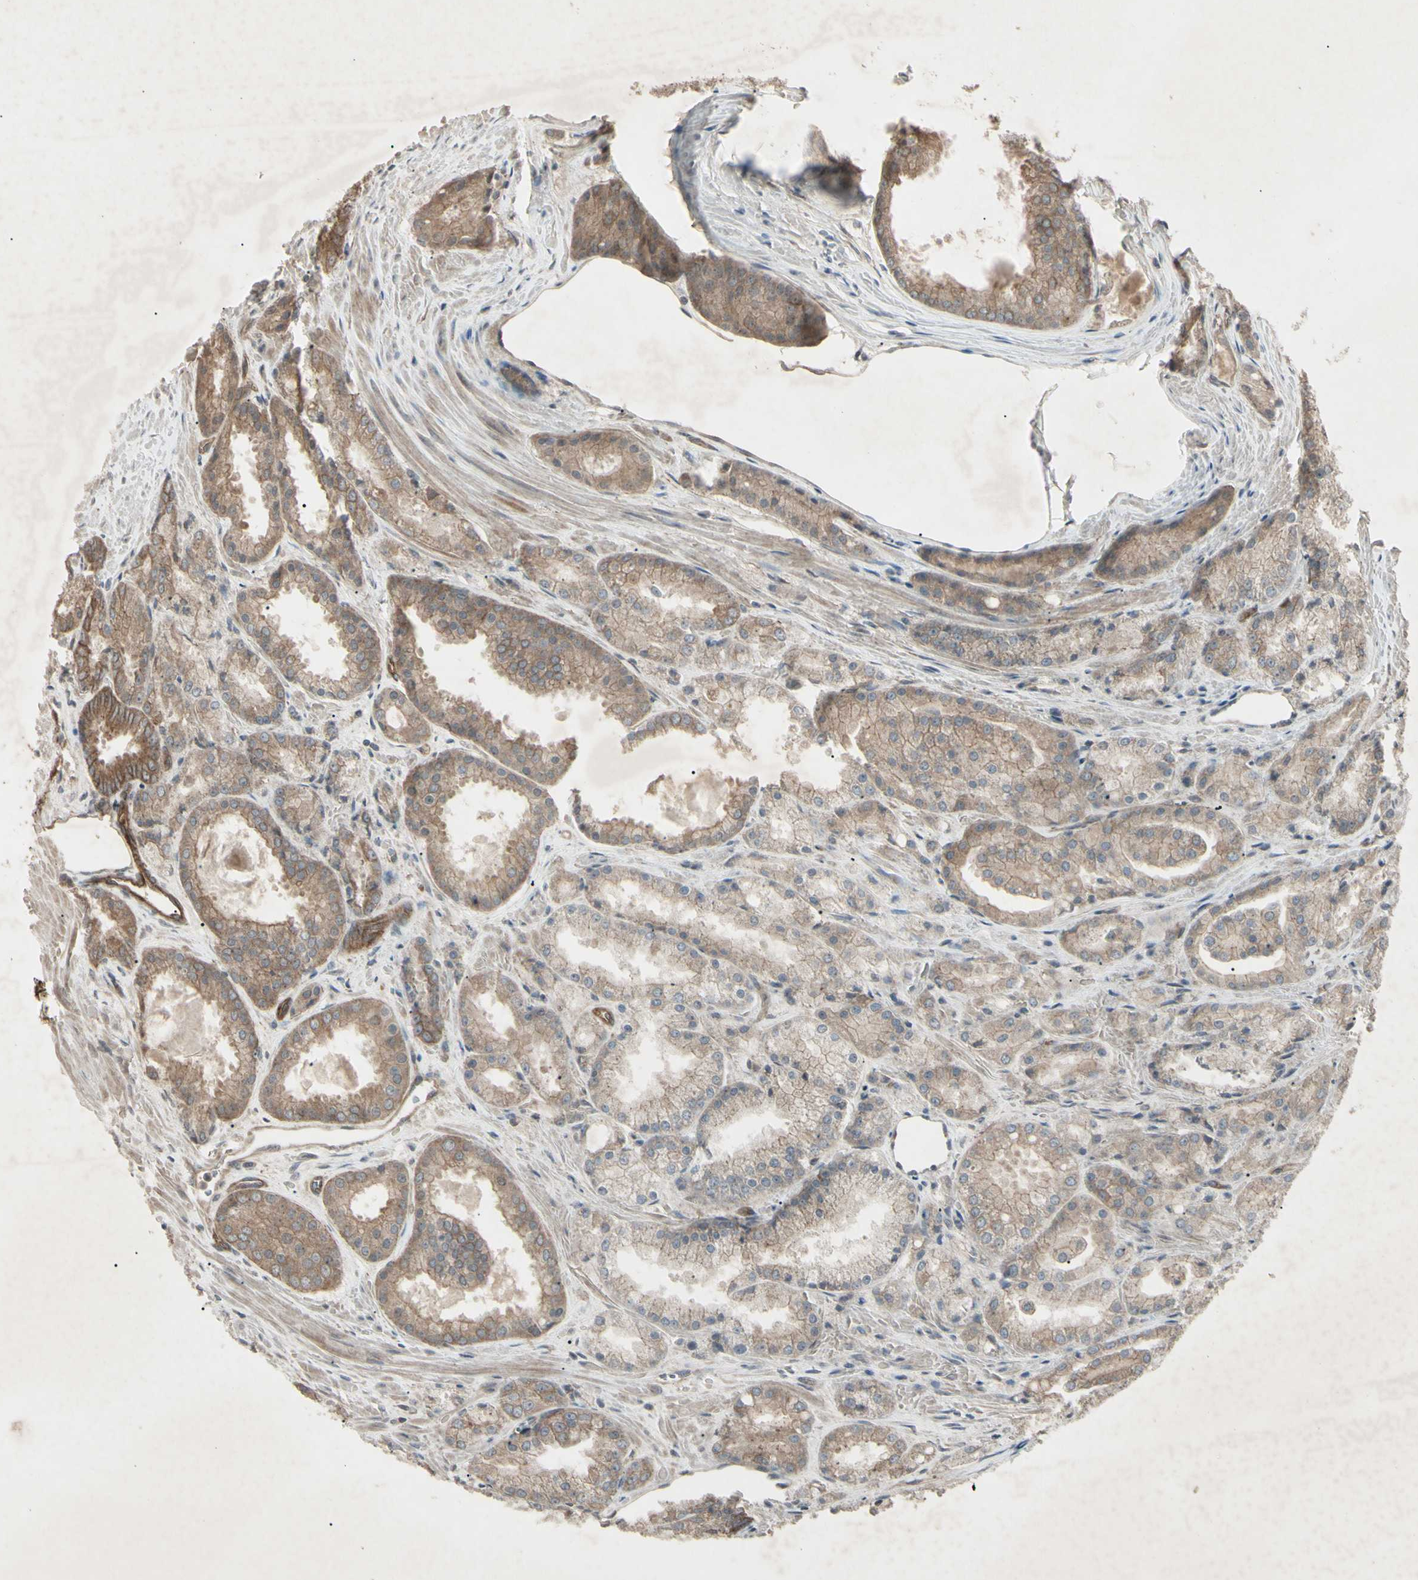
{"staining": {"intensity": "moderate", "quantity": "25%-75%", "location": "cytoplasmic/membranous"}, "tissue": "prostate cancer", "cell_type": "Tumor cells", "image_type": "cancer", "snomed": [{"axis": "morphology", "description": "Adenocarcinoma, Low grade"}, {"axis": "topography", "description": "Prostate"}], "caption": "Human low-grade adenocarcinoma (prostate) stained with a brown dye exhibits moderate cytoplasmic/membranous positive expression in about 25%-75% of tumor cells.", "gene": "JAG1", "patient": {"sex": "male", "age": 64}}